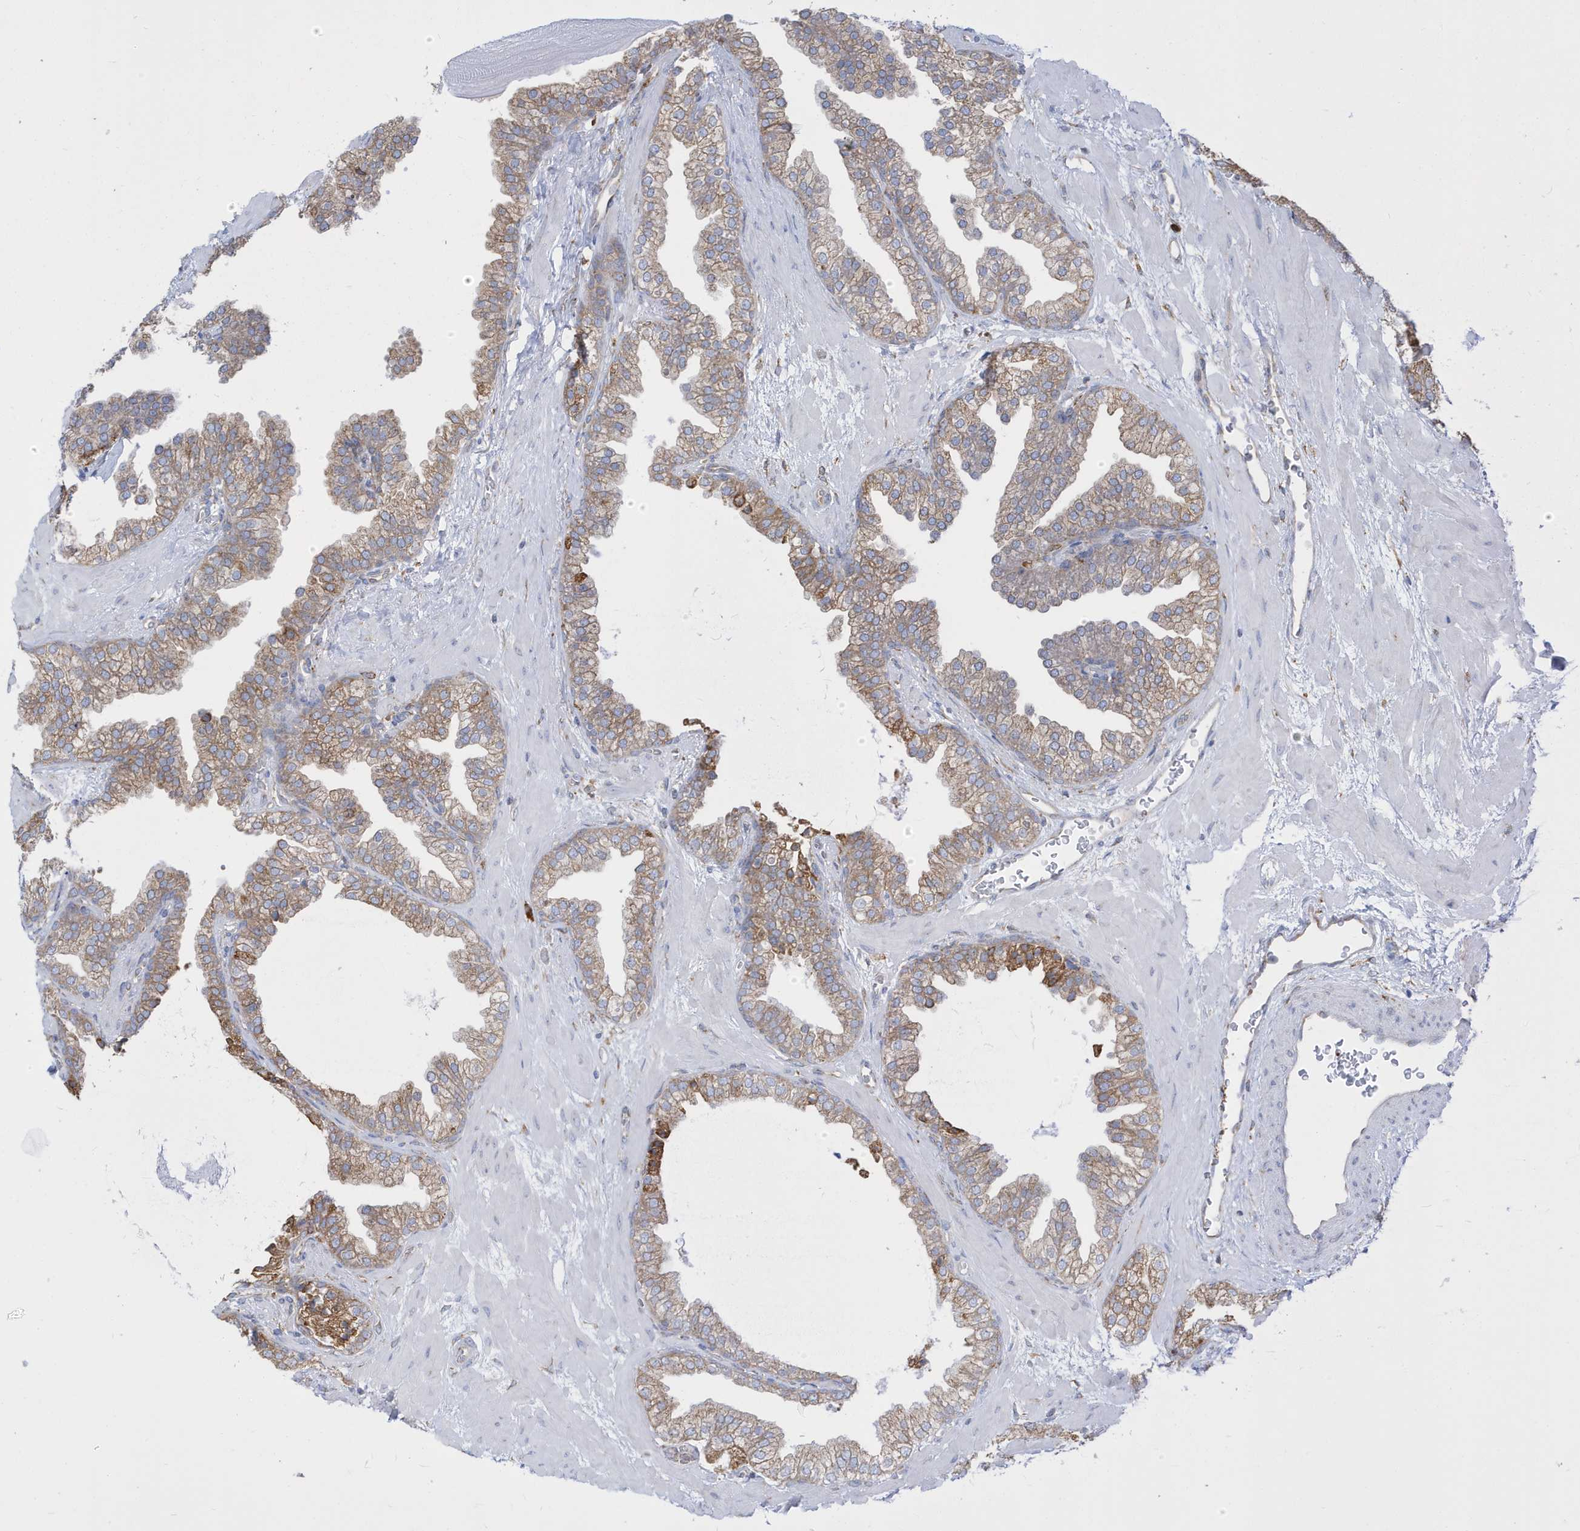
{"staining": {"intensity": "moderate", "quantity": ">75%", "location": "cytoplasmic/membranous"}, "tissue": "prostate", "cell_type": "Glandular cells", "image_type": "normal", "snomed": [{"axis": "morphology", "description": "Normal tissue, NOS"}, {"axis": "topography", "description": "Prostate"}], "caption": "A high-resolution histopathology image shows immunohistochemistry staining of benign prostate, which shows moderate cytoplasmic/membranous expression in about >75% of glandular cells. (DAB (3,3'-diaminobenzidine) IHC, brown staining for protein, blue staining for nuclei).", "gene": "PDIA6", "patient": {"sex": "male", "age": 48}}